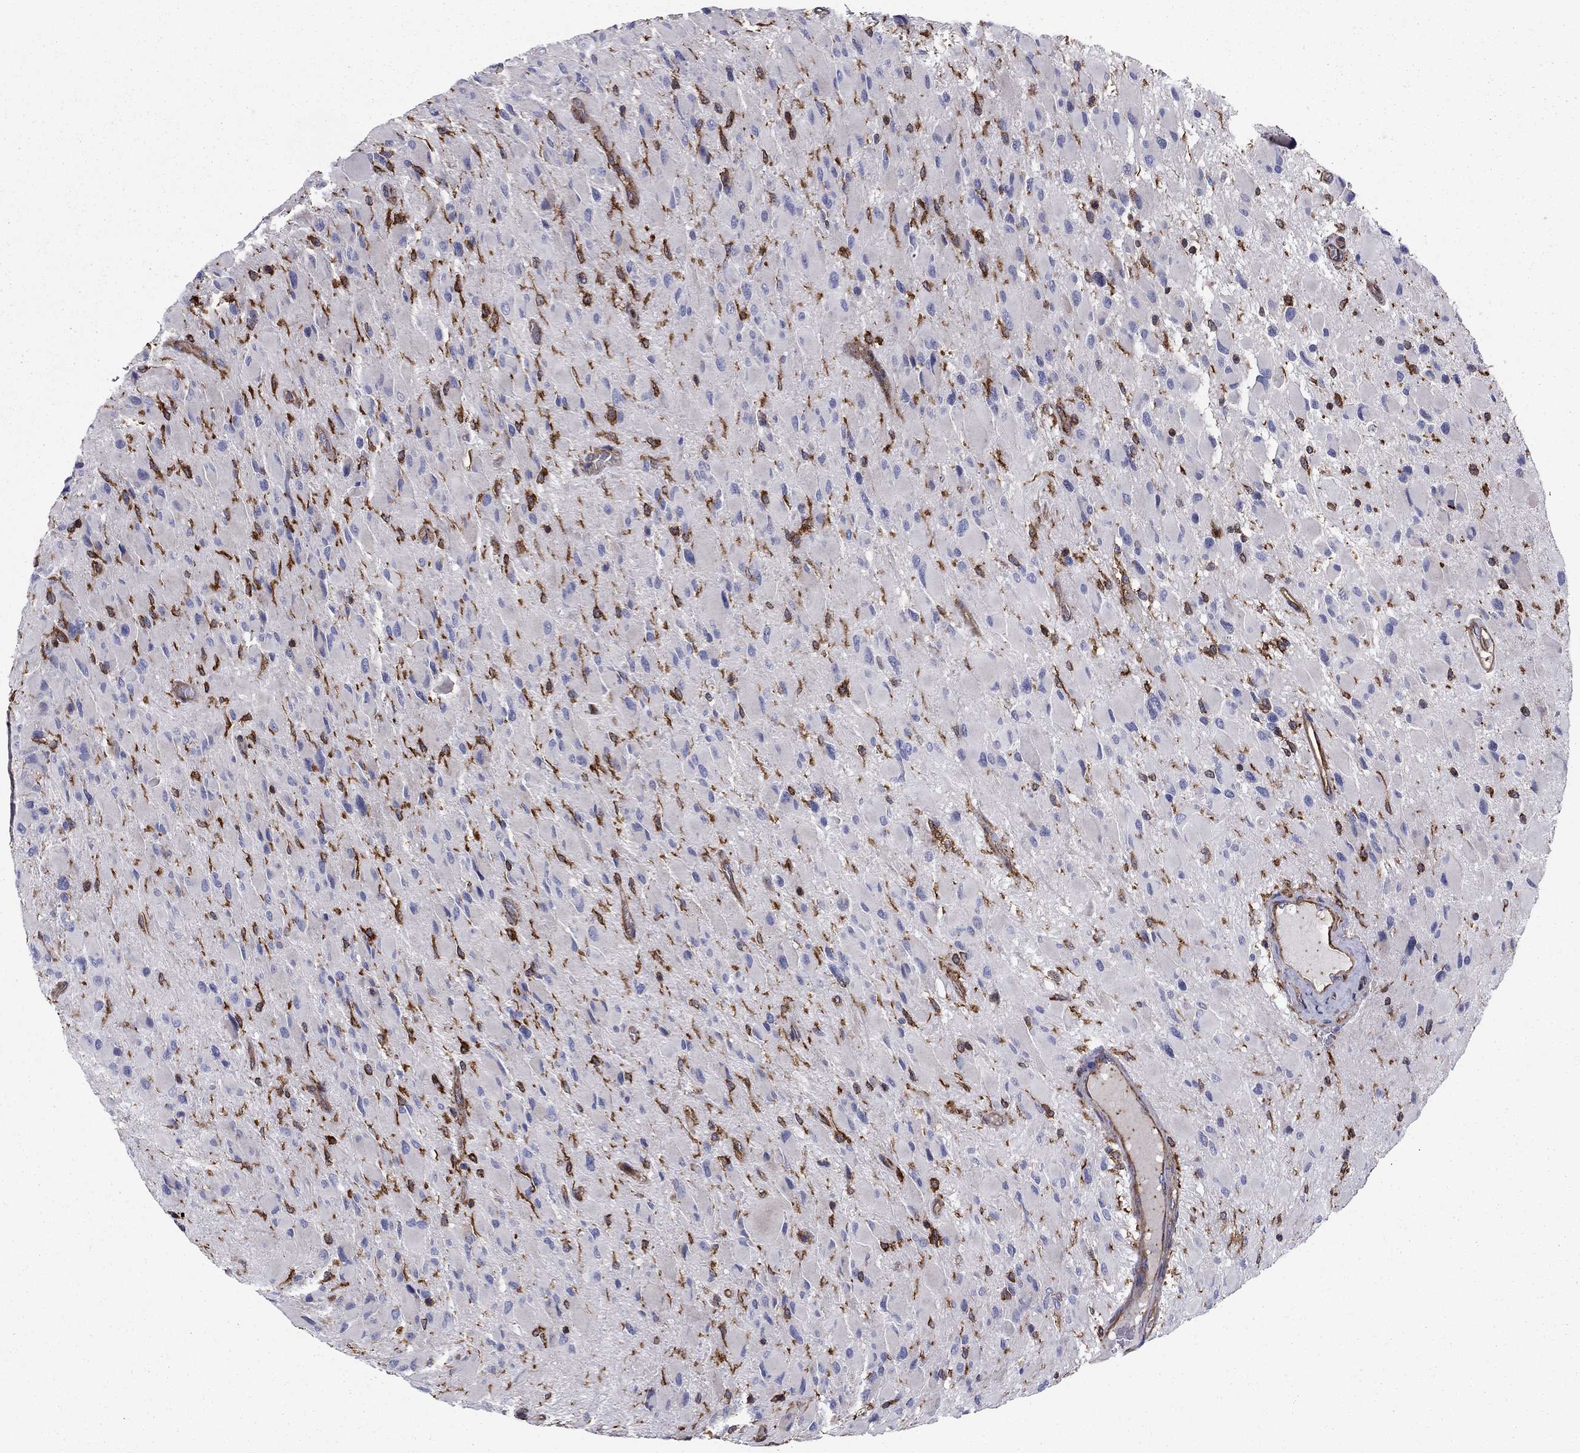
{"staining": {"intensity": "negative", "quantity": "none", "location": "none"}, "tissue": "glioma", "cell_type": "Tumor cells", "image_type": "cancer", "snomed": [{"axis": "morphology", "description": "Glioma, malignant, High grade"}, {"axis": "topography", "description": "Cerebral cortex"}], "caption": "IHC of glioma demonstrates no positivity in tumor cells.", "gene": "EHBP1L1", "patient": {"sex": "female", "age": 36}}